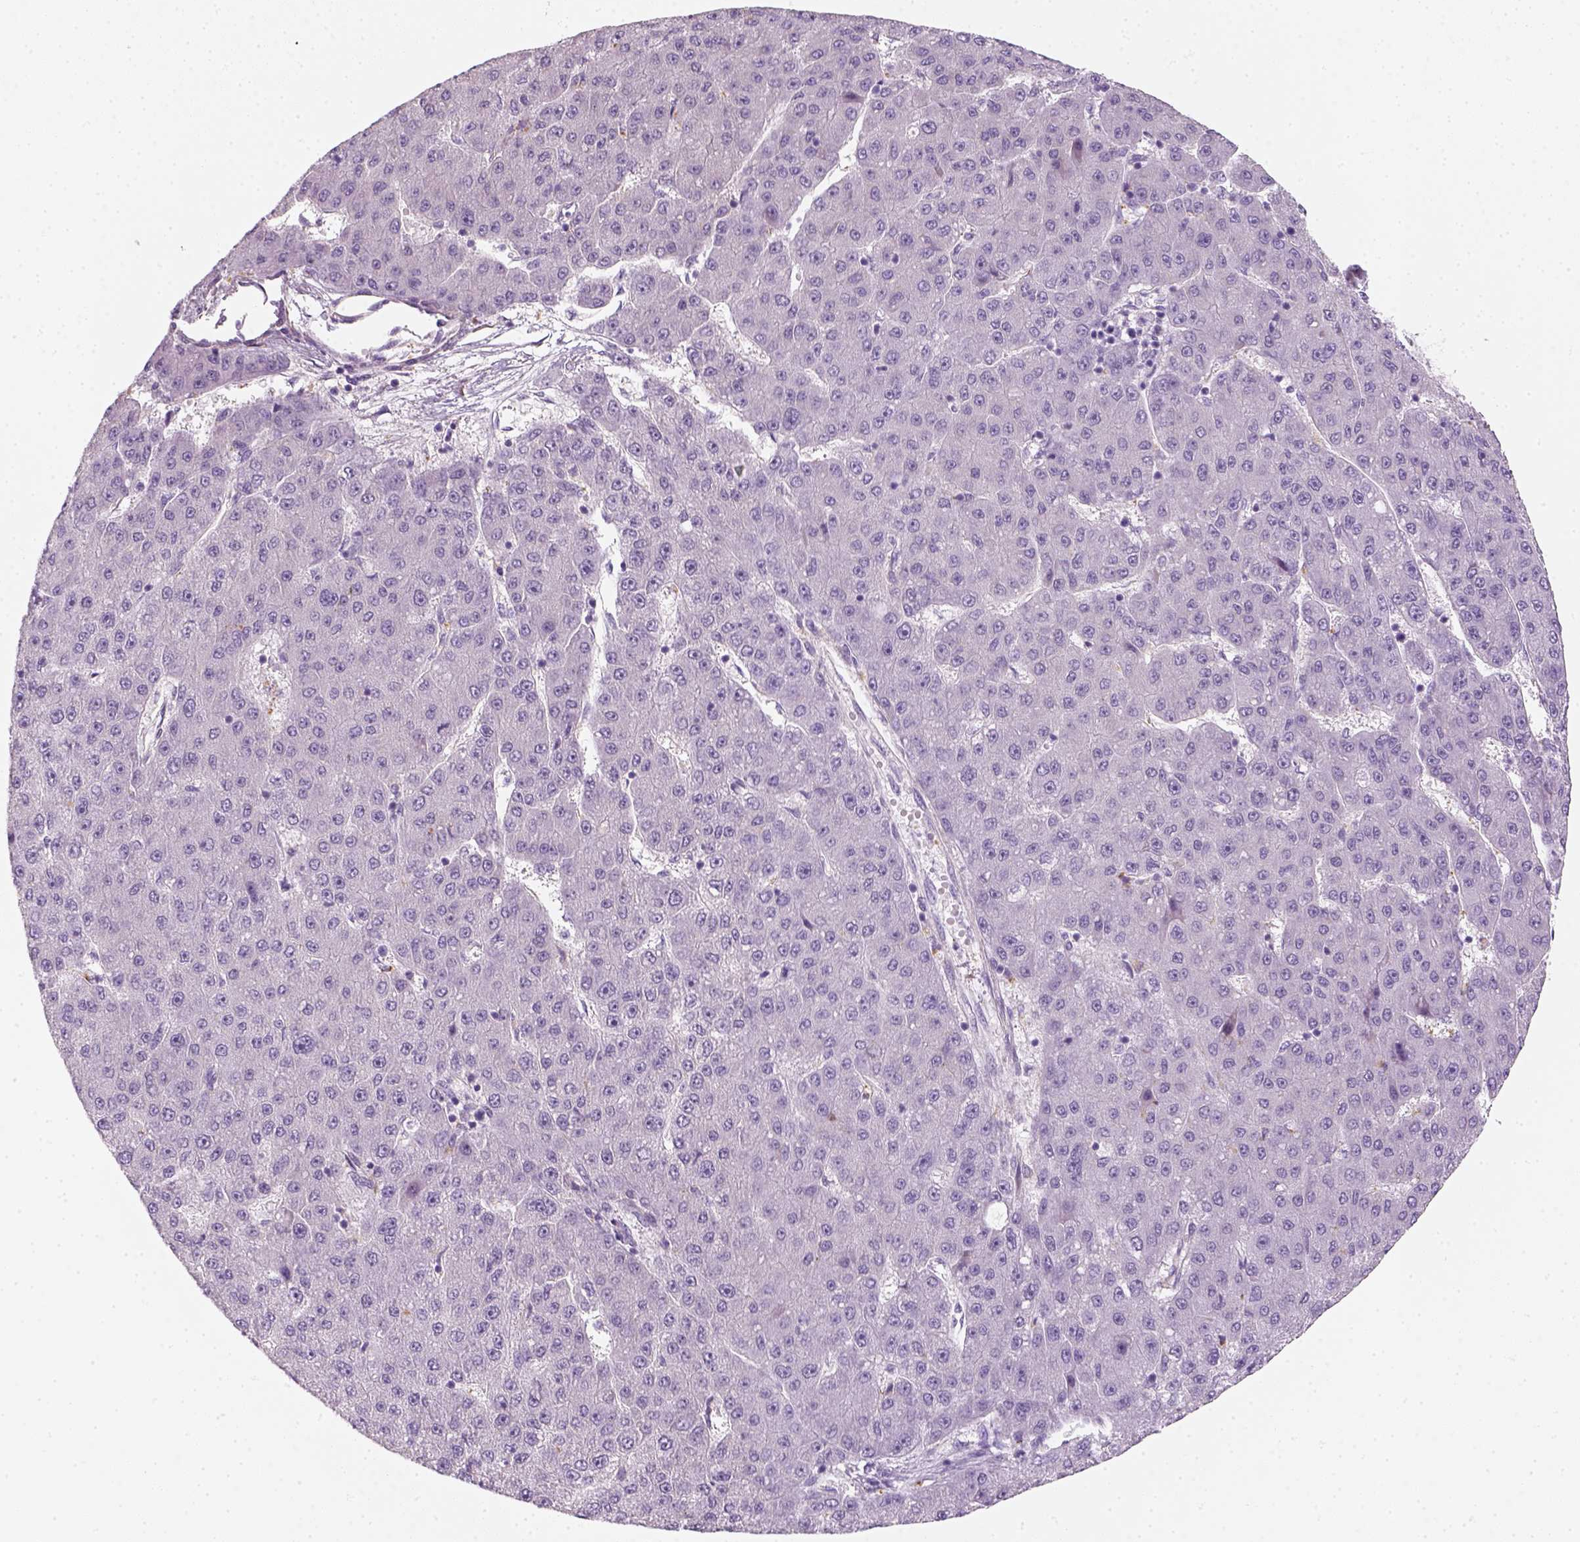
{"staining": {"intensity": "negative", "quantity": "none", "location": "none"}, "tissue": "liver cancer", "cell_type": "Tumor cells", "image_type": "cancer", "snomed": [{"axis": "morphology", "description": "Carcinoma, Hepatocellular, NOS"}, {"axis": "topography", "description": "Liver"}], "caption": "High power microscopy histopathology image of an immunohistochemistry photomicrograph of hepatocellular carcinoma (liver), revealing no significant staining in tumor cells.", "gene": "FAM163B", "patient": {"sex": "male", "age": 67}}